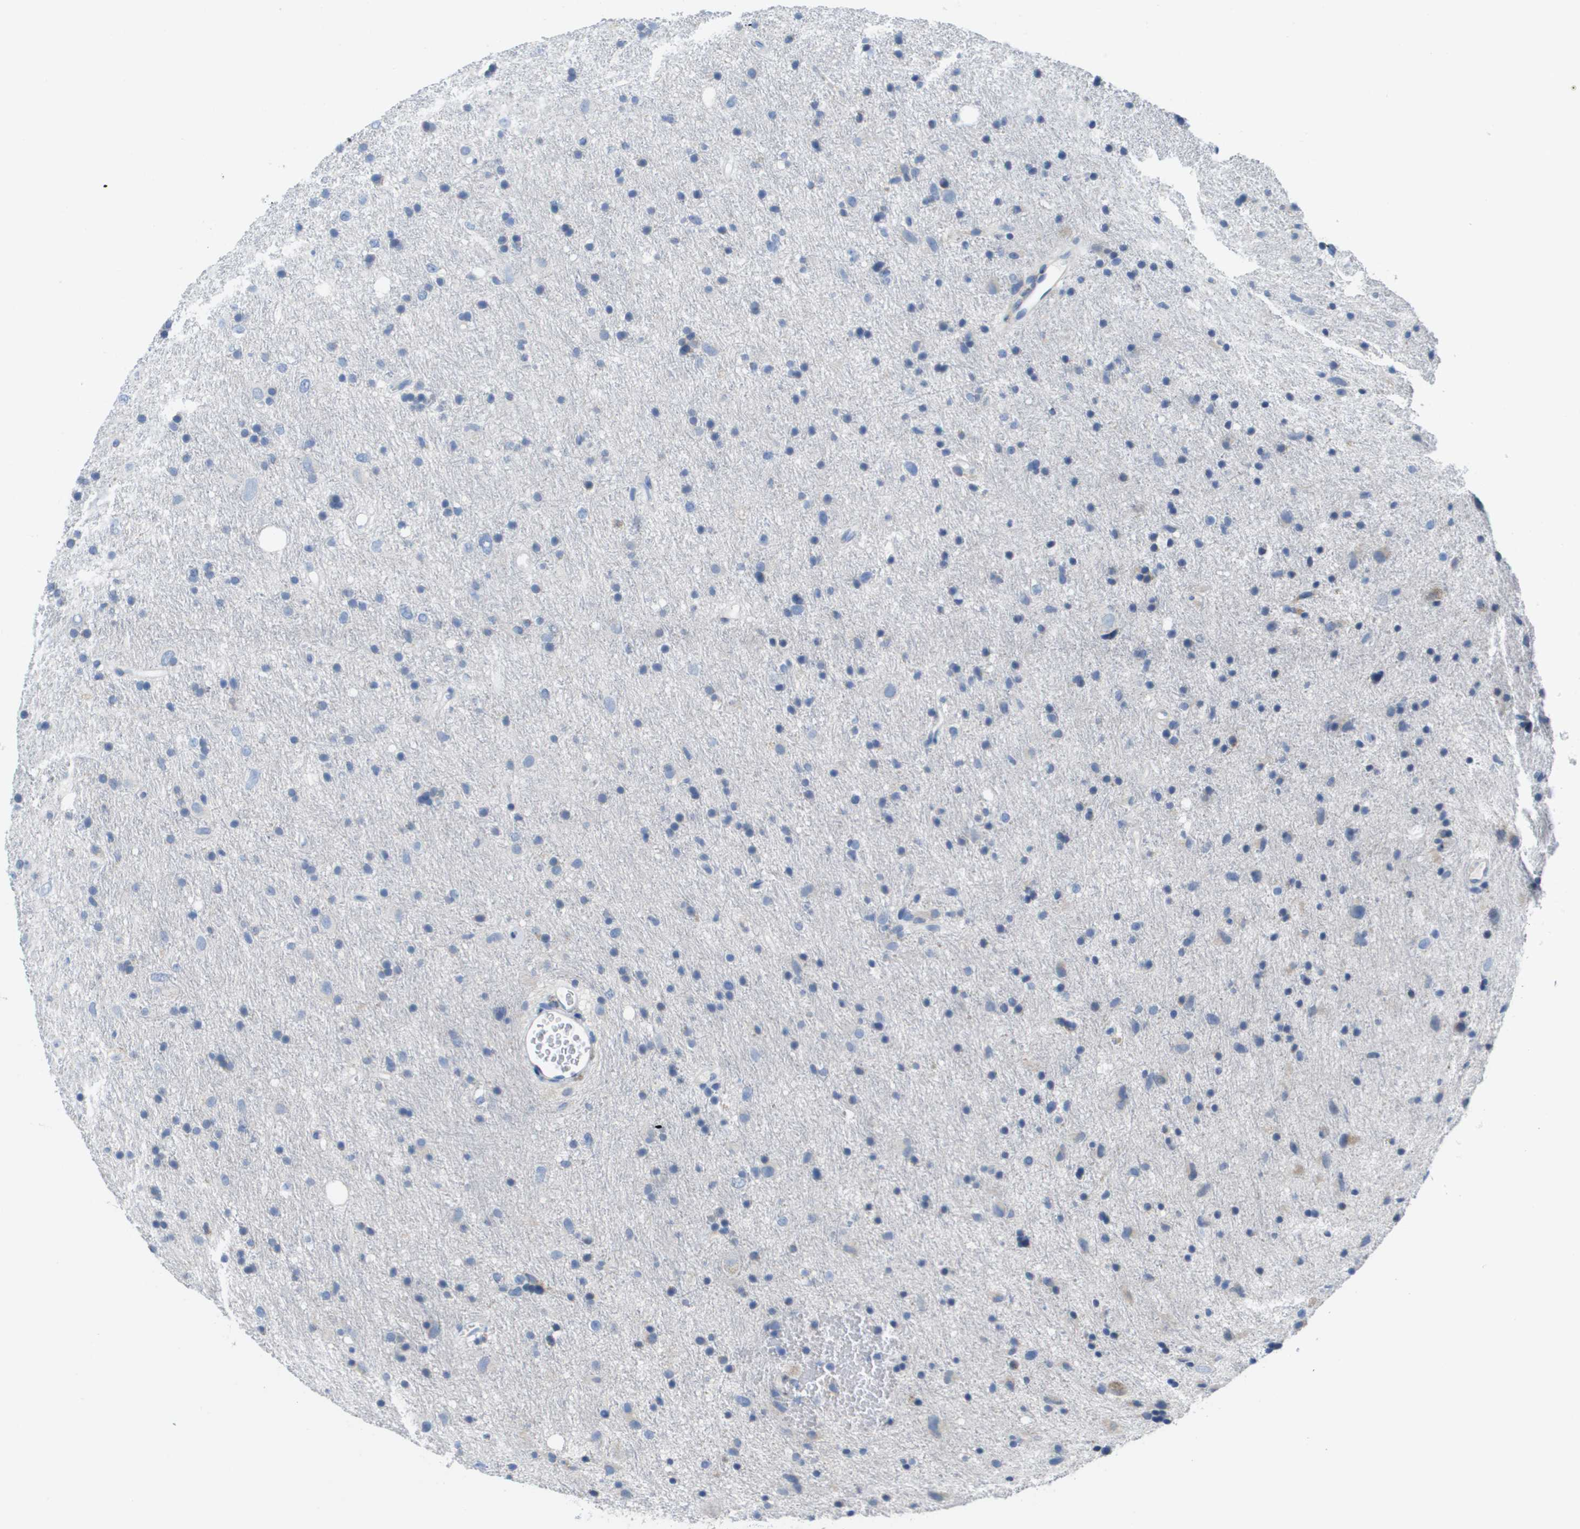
{"staining": {"intensity": "negative", "quantity": "none", "location": "none"}, "tissue": "glioma", "cell_type": "Tumor cells", "image_type": "cancer", "snomed": [{"axis": "morphology", "description": "Glioma, malignant, Low grade"}, {"axis": "topography", "description": "Brain"}], "caption": "Tumor cells show no significant expression in low-grade glioma (malignant). The staining was performed using DAB to visualize the protein expression in brown, while the nuclei were stained in blue with hematoxylin (Magnification: 20x).", "gene": "CD3G", "patient": {"sex": "male", "age": 77}}